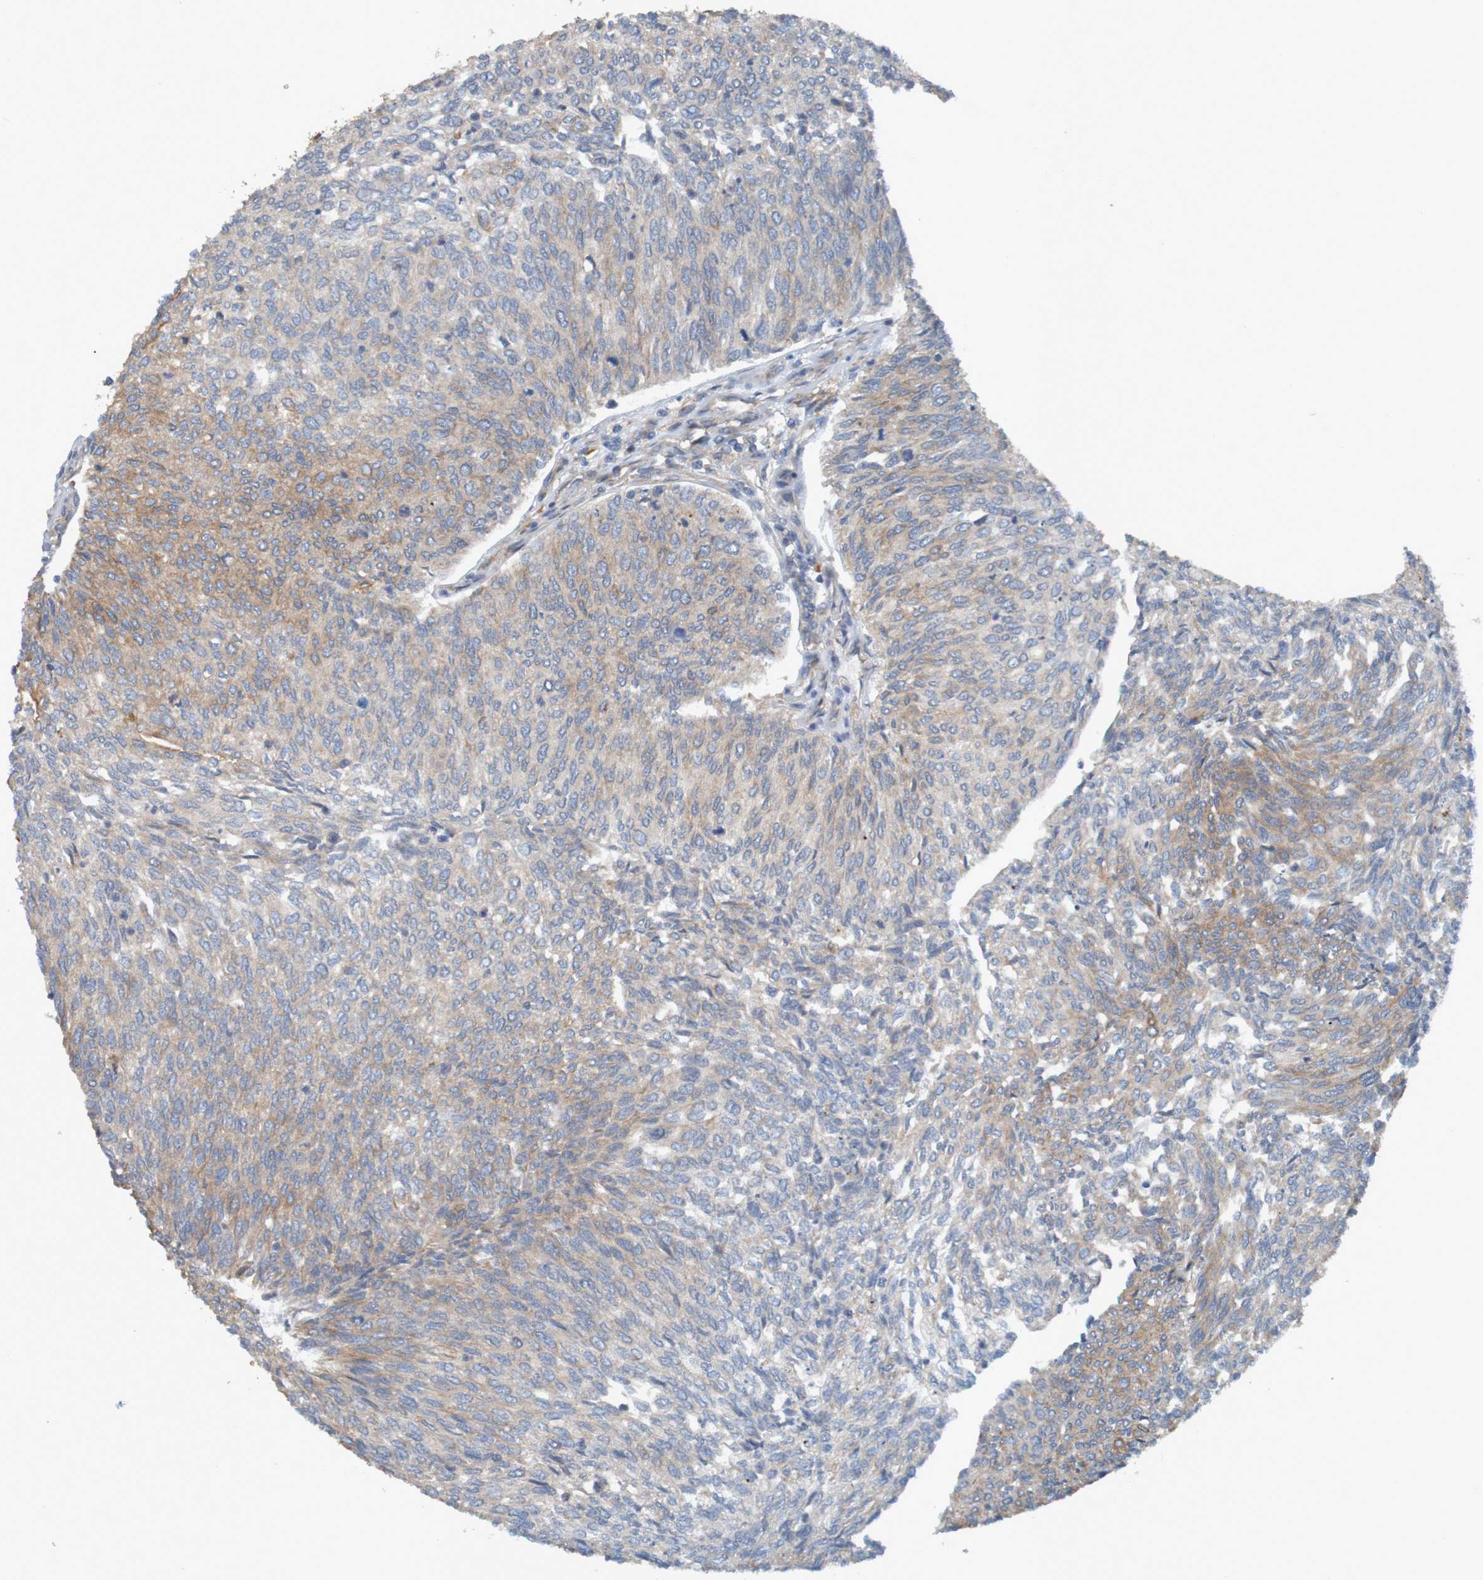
{"staining": {"intensity": "weak", "quantity": "25%-75%", "location": "cytoplasmic/membranous"}, "tissue": "urothelial cancer", "cell_type": "Tumor cells", "image_type": "cancer", "snomed": [{"axis": "morphology", "description": "Urothelial carcinoma, Low grade"}, {"axis": "topography", "description": "Urinary bladder"}], "caption": "Urothelial cancer was stained to show a protein in brown. There is low levels of weak cytoplasmic/membranous staining in approximately 25%-75% of tumor cells.", "gene": "DNAJC4", "patient": {"sex": "female", "age": 79}}